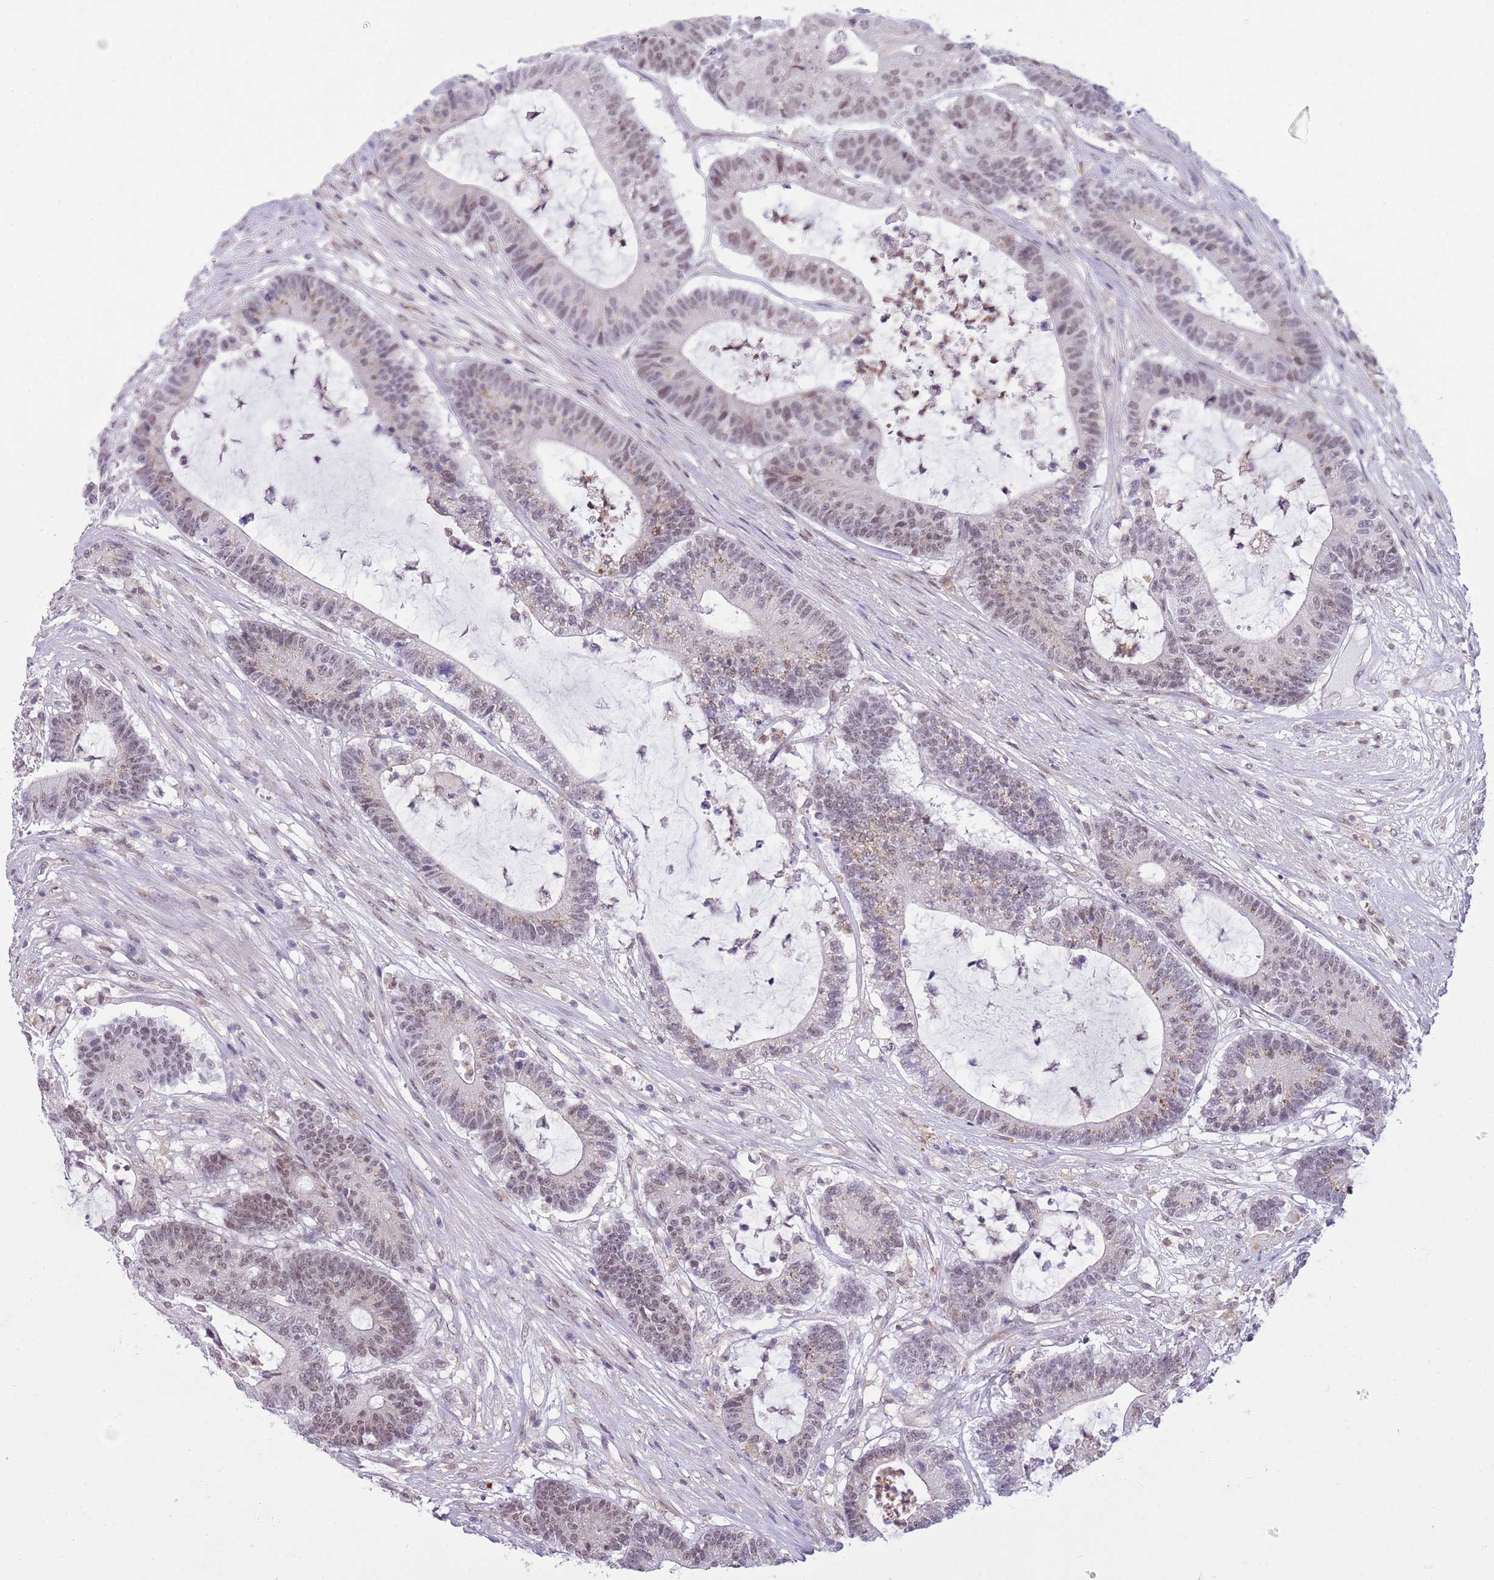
{"staining": {"intensity": "weak", "quantity": "<25%", "location": "nuclear"}, "tissue": "colorectal cancer", "cell_type": "Tumor cells", "image_type": "cancer", "snomed": [{"axis": "morphology", "description": "Adenocarcinoma, NOS"}, {"axis": "topography", "description": "Colon"}], "caption": "The micrograph reveals no significant positivity in tumor cells of colorectal cancer (adenocarcinoma).", "gene": "DHX32", "patient": {"sex": "female", "age": 84}}